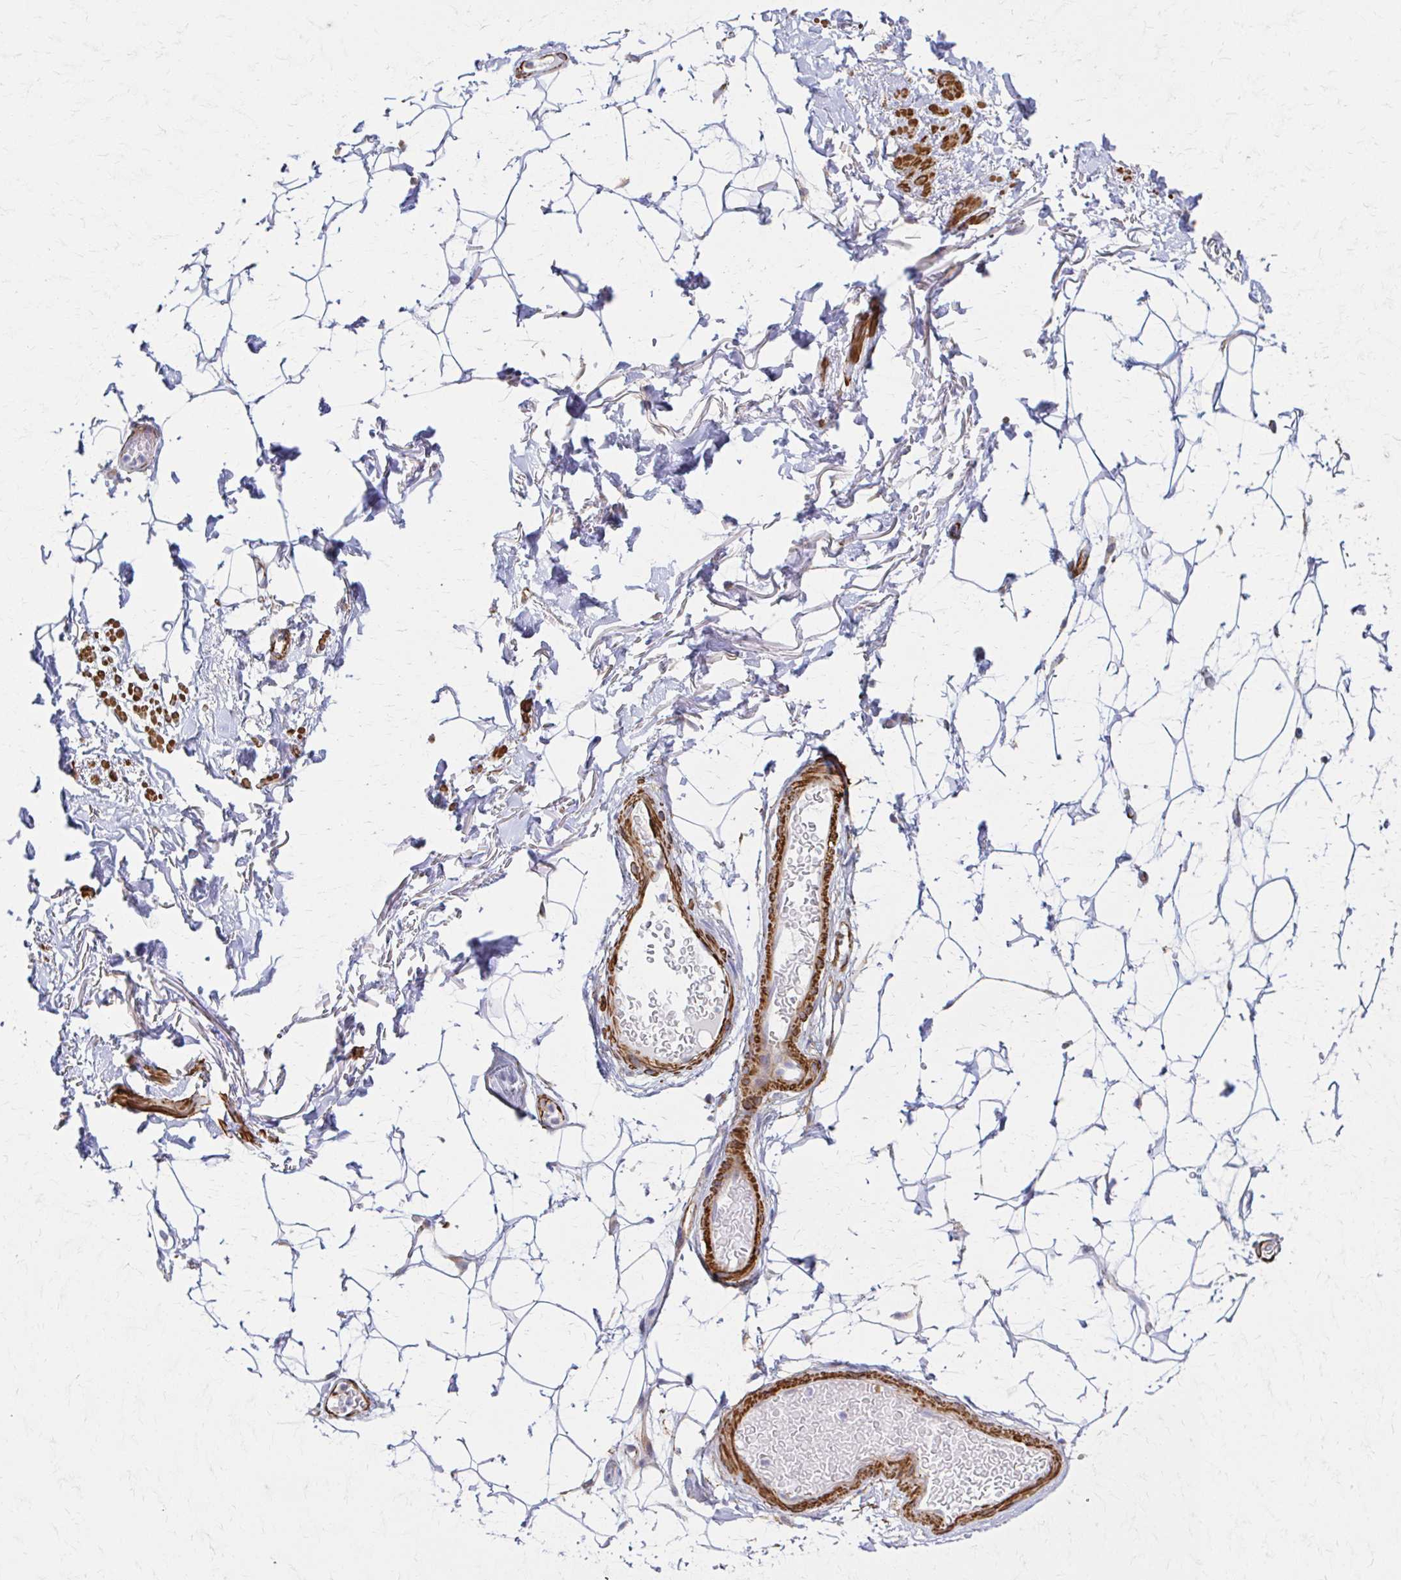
{"staining": {"intensity": "negative", "quantity": "none", "location": "none"}, "tissue": "adipose tissue", "cell_type": "Adipocytes", "image_type": "normal", "snomed": [{"axis": "morphology", "description": "Normal tissue, NOS"}, {"axis": "topography", "description": "Anal"}, {"axis": "topography", "description": "Peripheral nerve tissue"}], "caption": "The IHC micrograph has no significant staining in adipocytes of adipose tissue. (DAB immunohistochemistry (IHC), high magnification).", "gene": "TIMMDC1", "patient": {"sex": "male", "age": 78}}